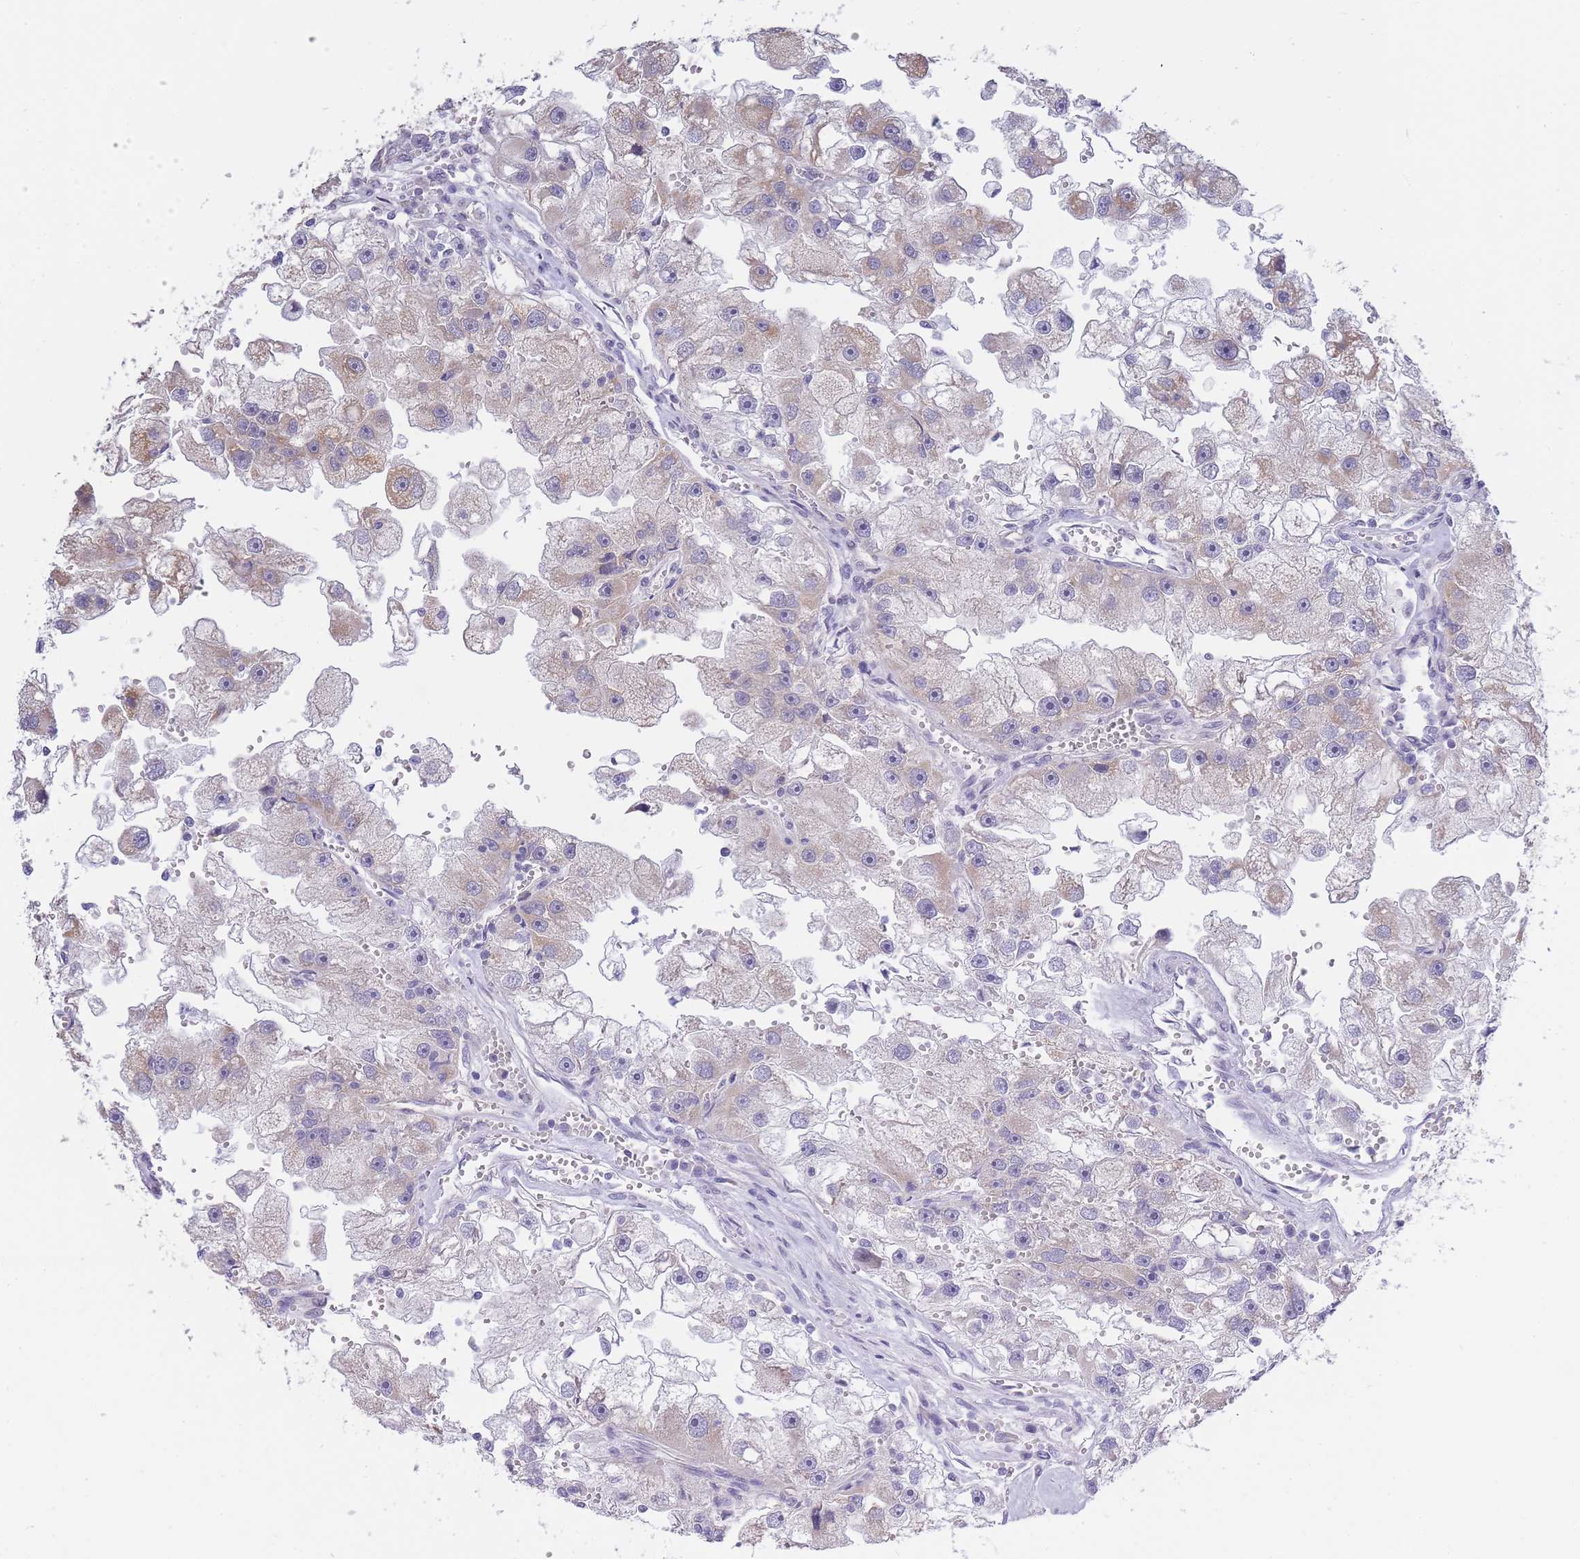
{"staining": {"intensity": "weak", "quantity": "<25%", "location": "cytoplasmic/membranous"}, "tissue": "renal cancer", "cell_type": "Tumor cells", "image_type": "cancer", "snomed": [{"axis": "morphology", "description": "Adenocarcinoma, NOS"}, {"axis": "topography", "description": "Kidney"}], "caption": "Renal cancer stained for a protein using immunohistochemistry demonstrates no expression tumor cells.", "gene": "C19orf25", "patient": {"sex": "male", "age": 63}}